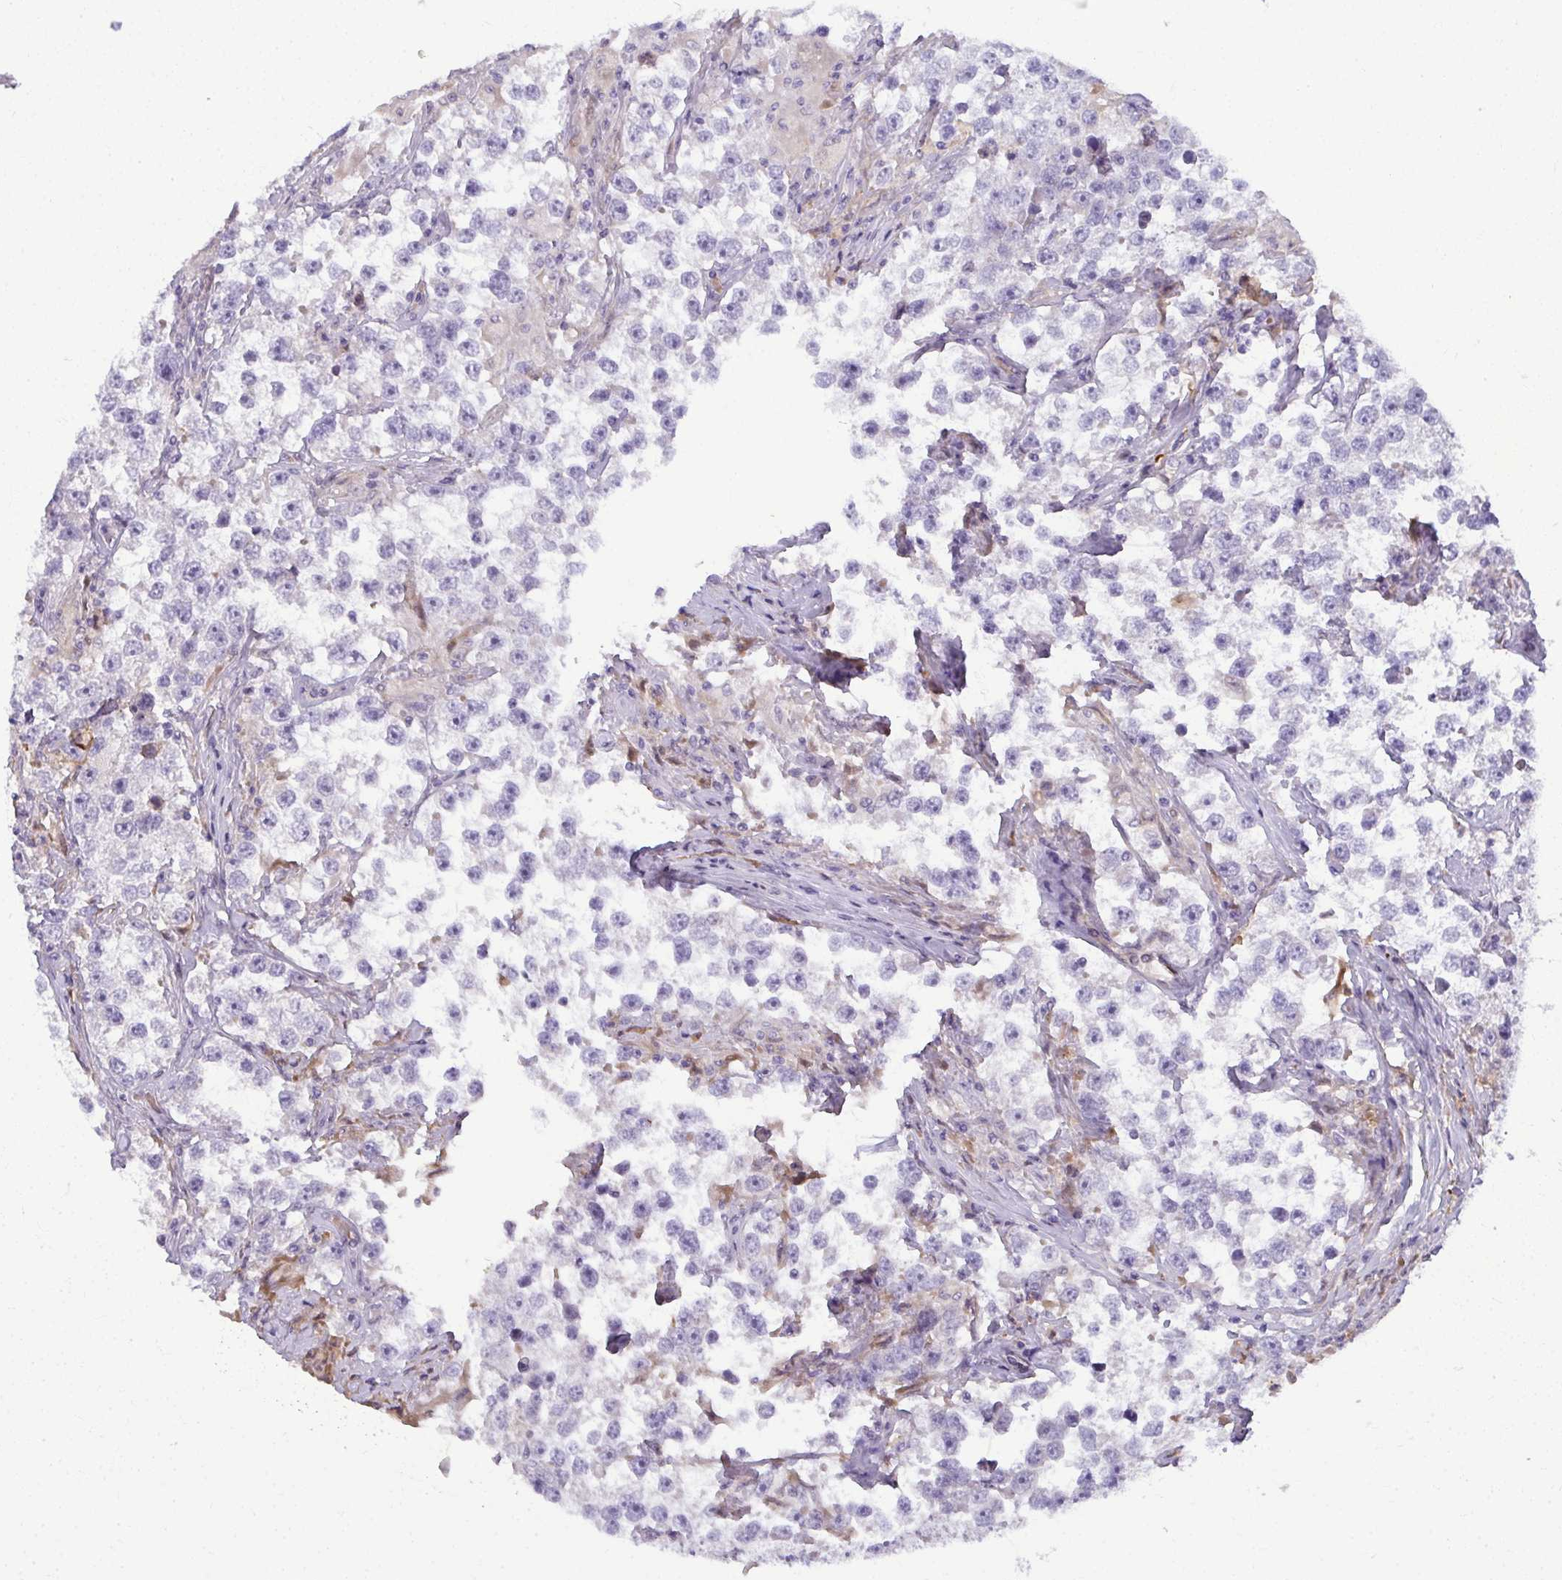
{"staining": {"intensity": "negative", "quantity": "none", "location": "none"}, "tissue": "testis cancer", "cell_type": "Tumor cells", "image_type": "cancer", "snomed": [{"axis": "morphology", "description": "Seminoma, NOS"}, {"axis": "topography", "description": "Testis"}], "caption": "Image shows no protein expression in tumor cells of testis cancer (seminoma) tissue.", "gene": "ODF1", "patient": {"sex": "male", "age": 46}}